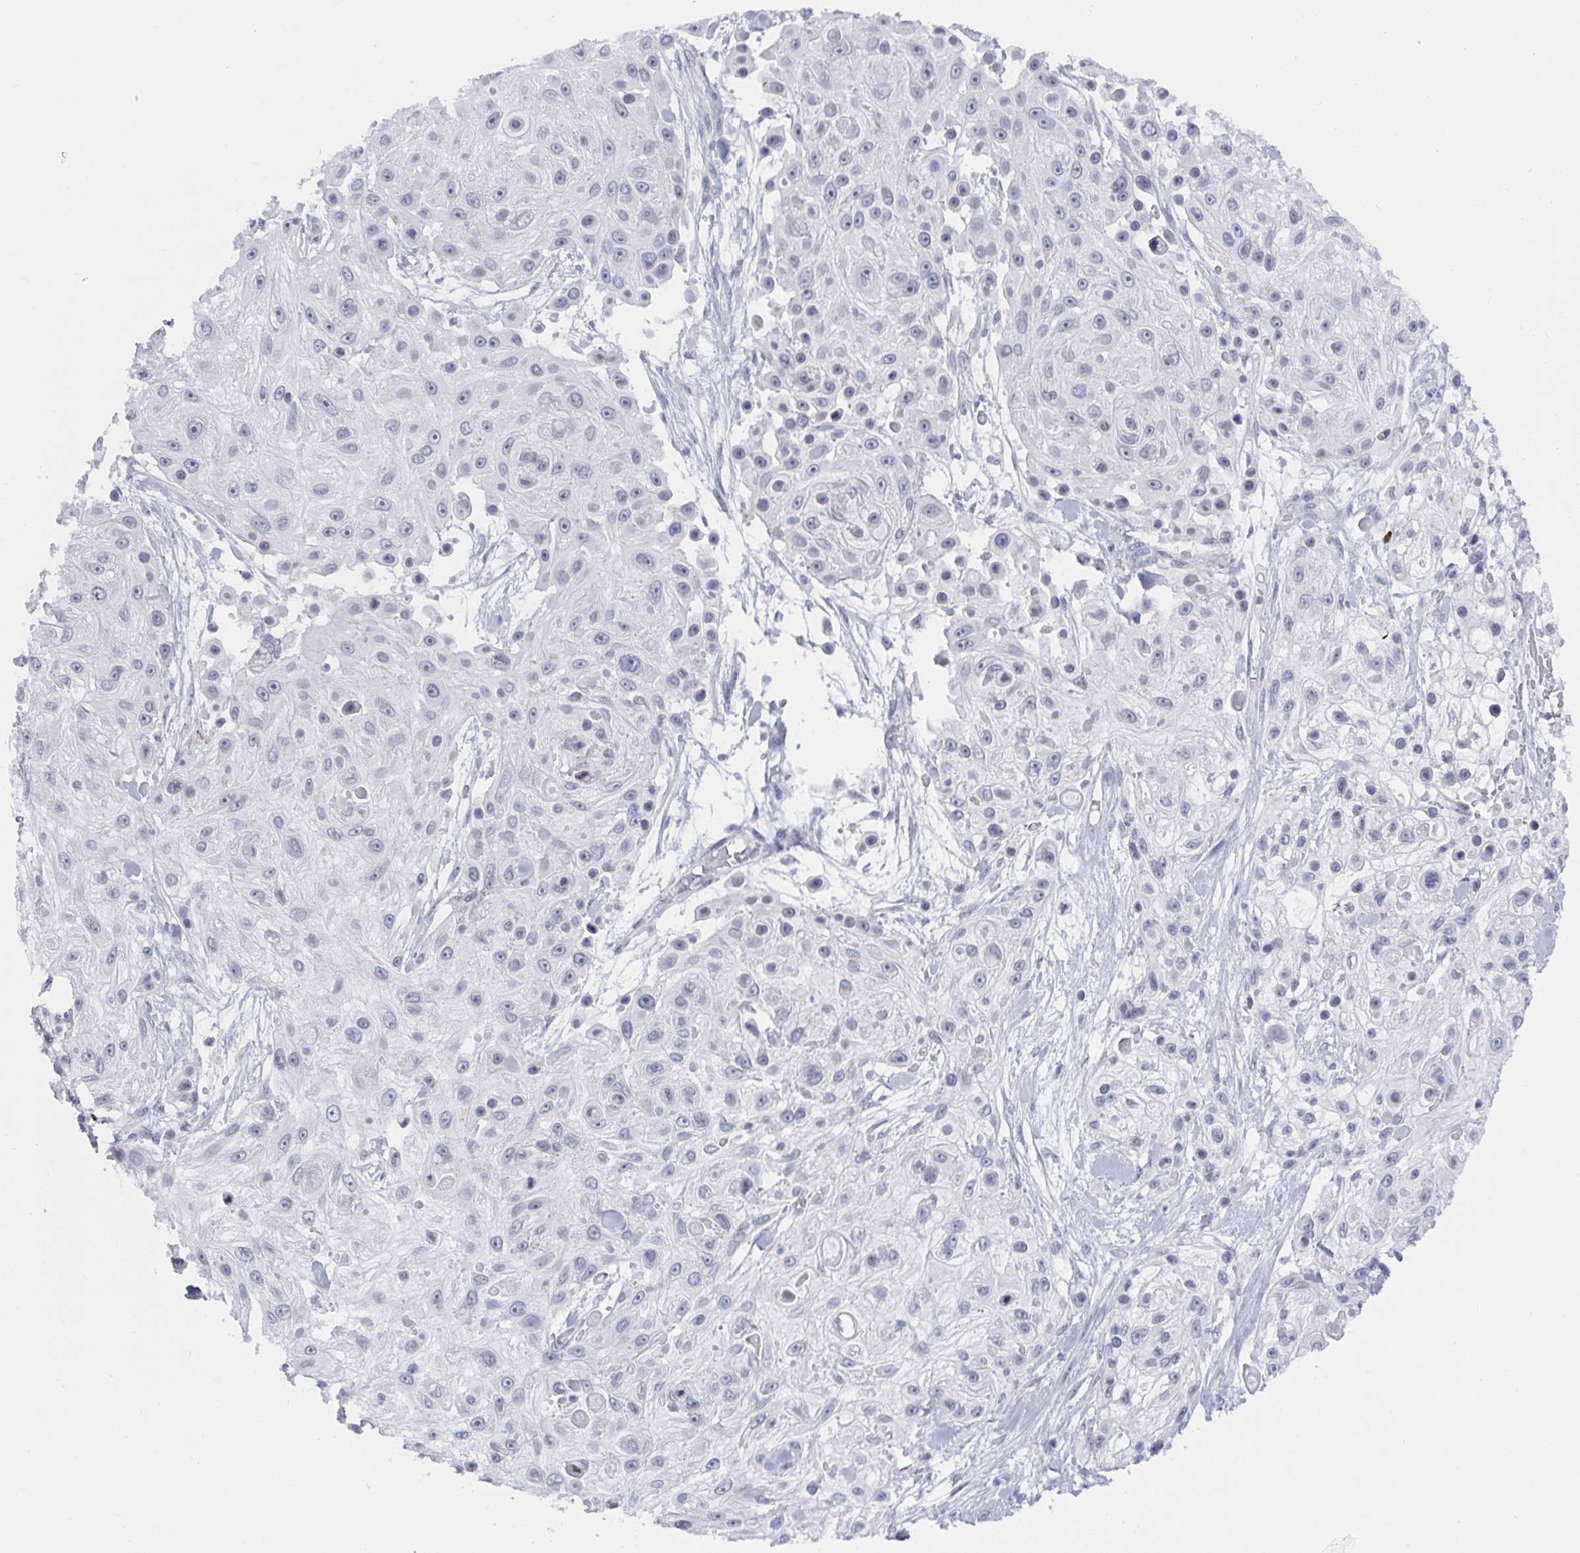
{"staining": {"intensity": "negative", "quantity": "none", "location": "none"}, "tissue": "skin cancer", "cell_type": "Tumor cells", "image_type": "cancer", "snomed": [{"axis": "morphology", "description": "Squamous cell carcinoma, NOS"}, {"axis": "topography", "description": "Skin"}], "caption": "Immunohistochemistry (IHC) photomicrograph of skin cancer (squamous cell carcinoma) stained for a protein (brown), which exhibits no positivity in tumor cells.", "gene": "MFSD4A", "patient": {"sex": "male", "age": 67}}